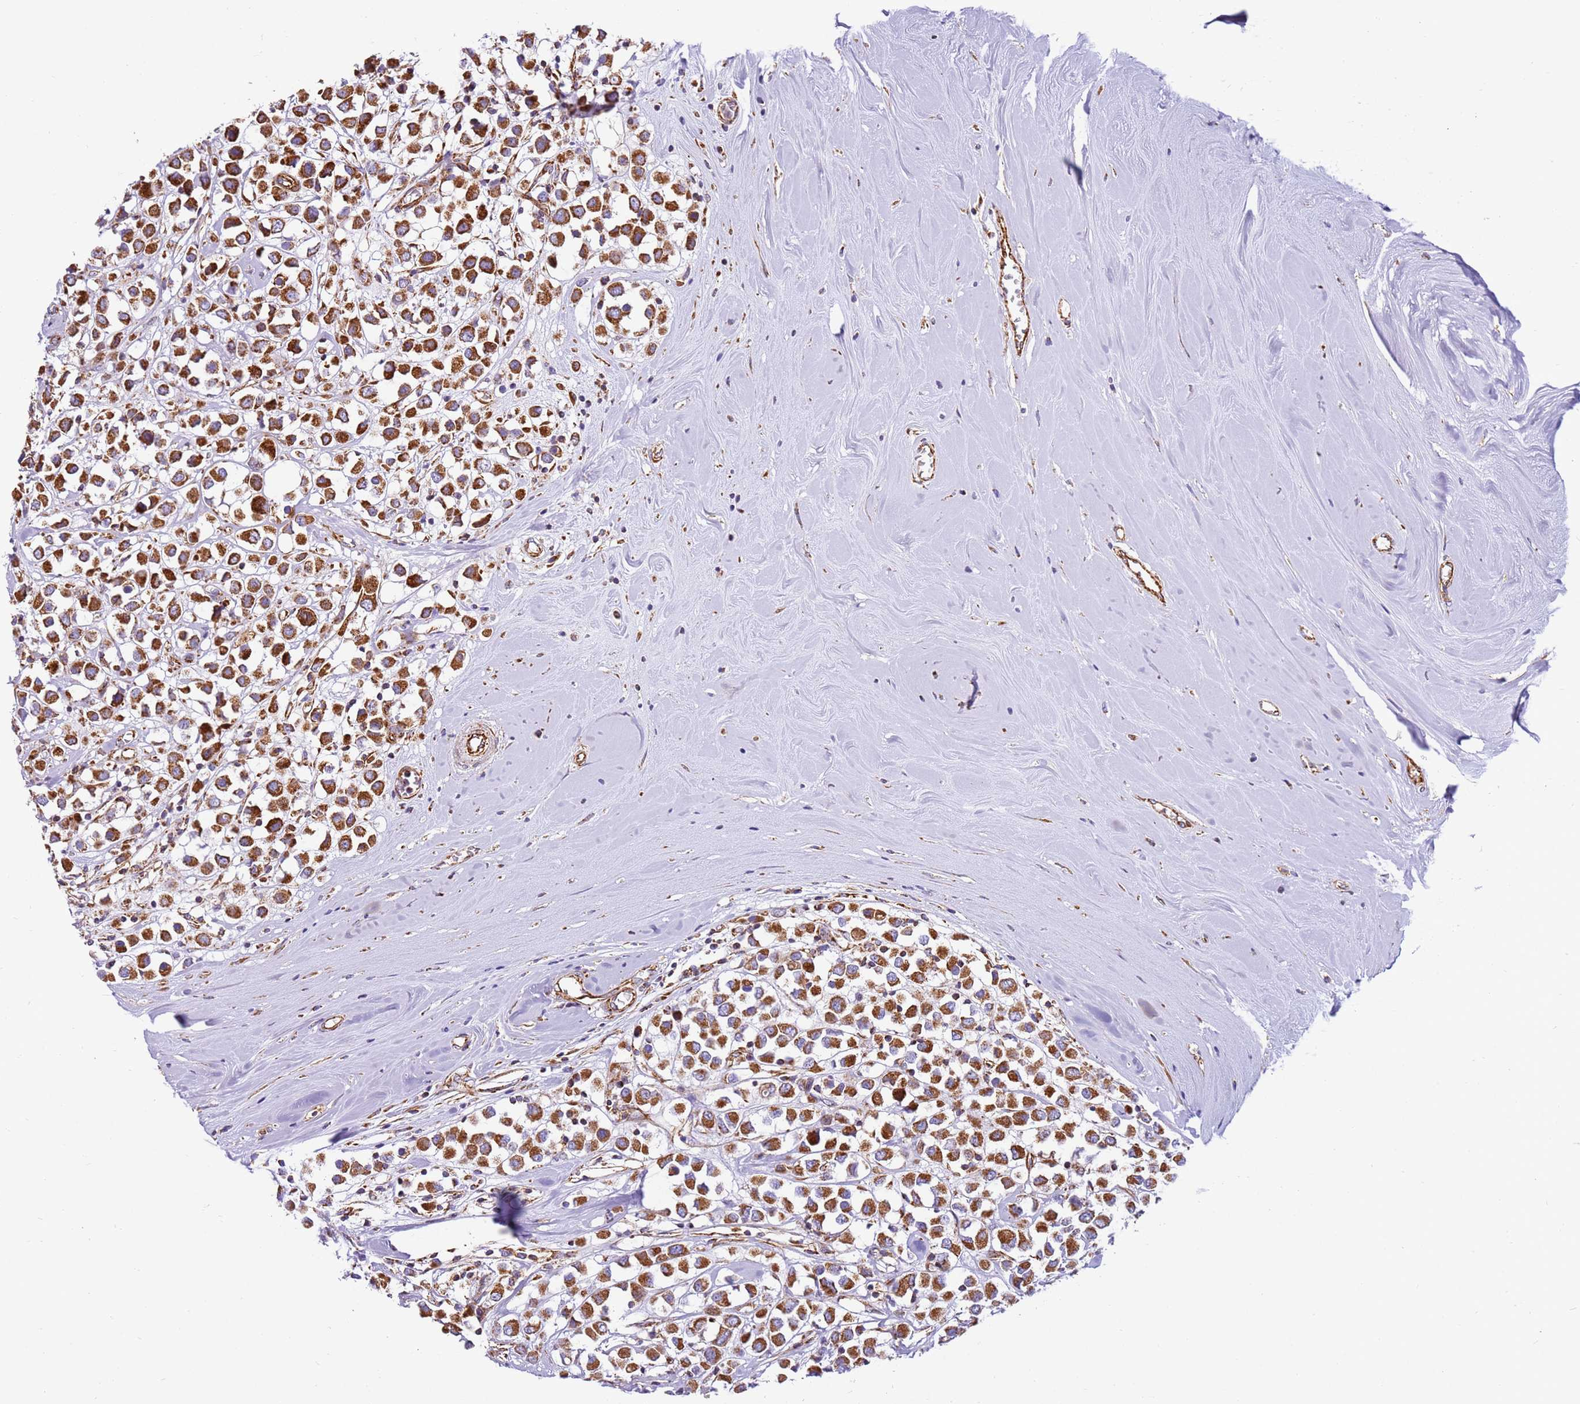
{"staining": {"intensity": "strong", "quantity": ">75%", "location": "cytoplasmic/membranous"}, "tissue": "breast cancer", "cell_type": "Tumor cells", "image_type": "cancer", "snomed": [{"axis": "morphology", "description": "Duct carcinoma"}, {"axis": "topography", "description": "Breast"}], "caption": "Immunohistochemistry (IHC) image of neoplastic tissue: infiltrating ductal carcinoma (breast) stained using immunohistochemistry (IHC) shows high levels of strong protein expression localized specifically in the cytoplasmic/membranous of tumor cells, appearing as a cytoplasmic/membranous brown color.", "gene": "MRPL20", "patient": {"sex": "female", "age": 61}}